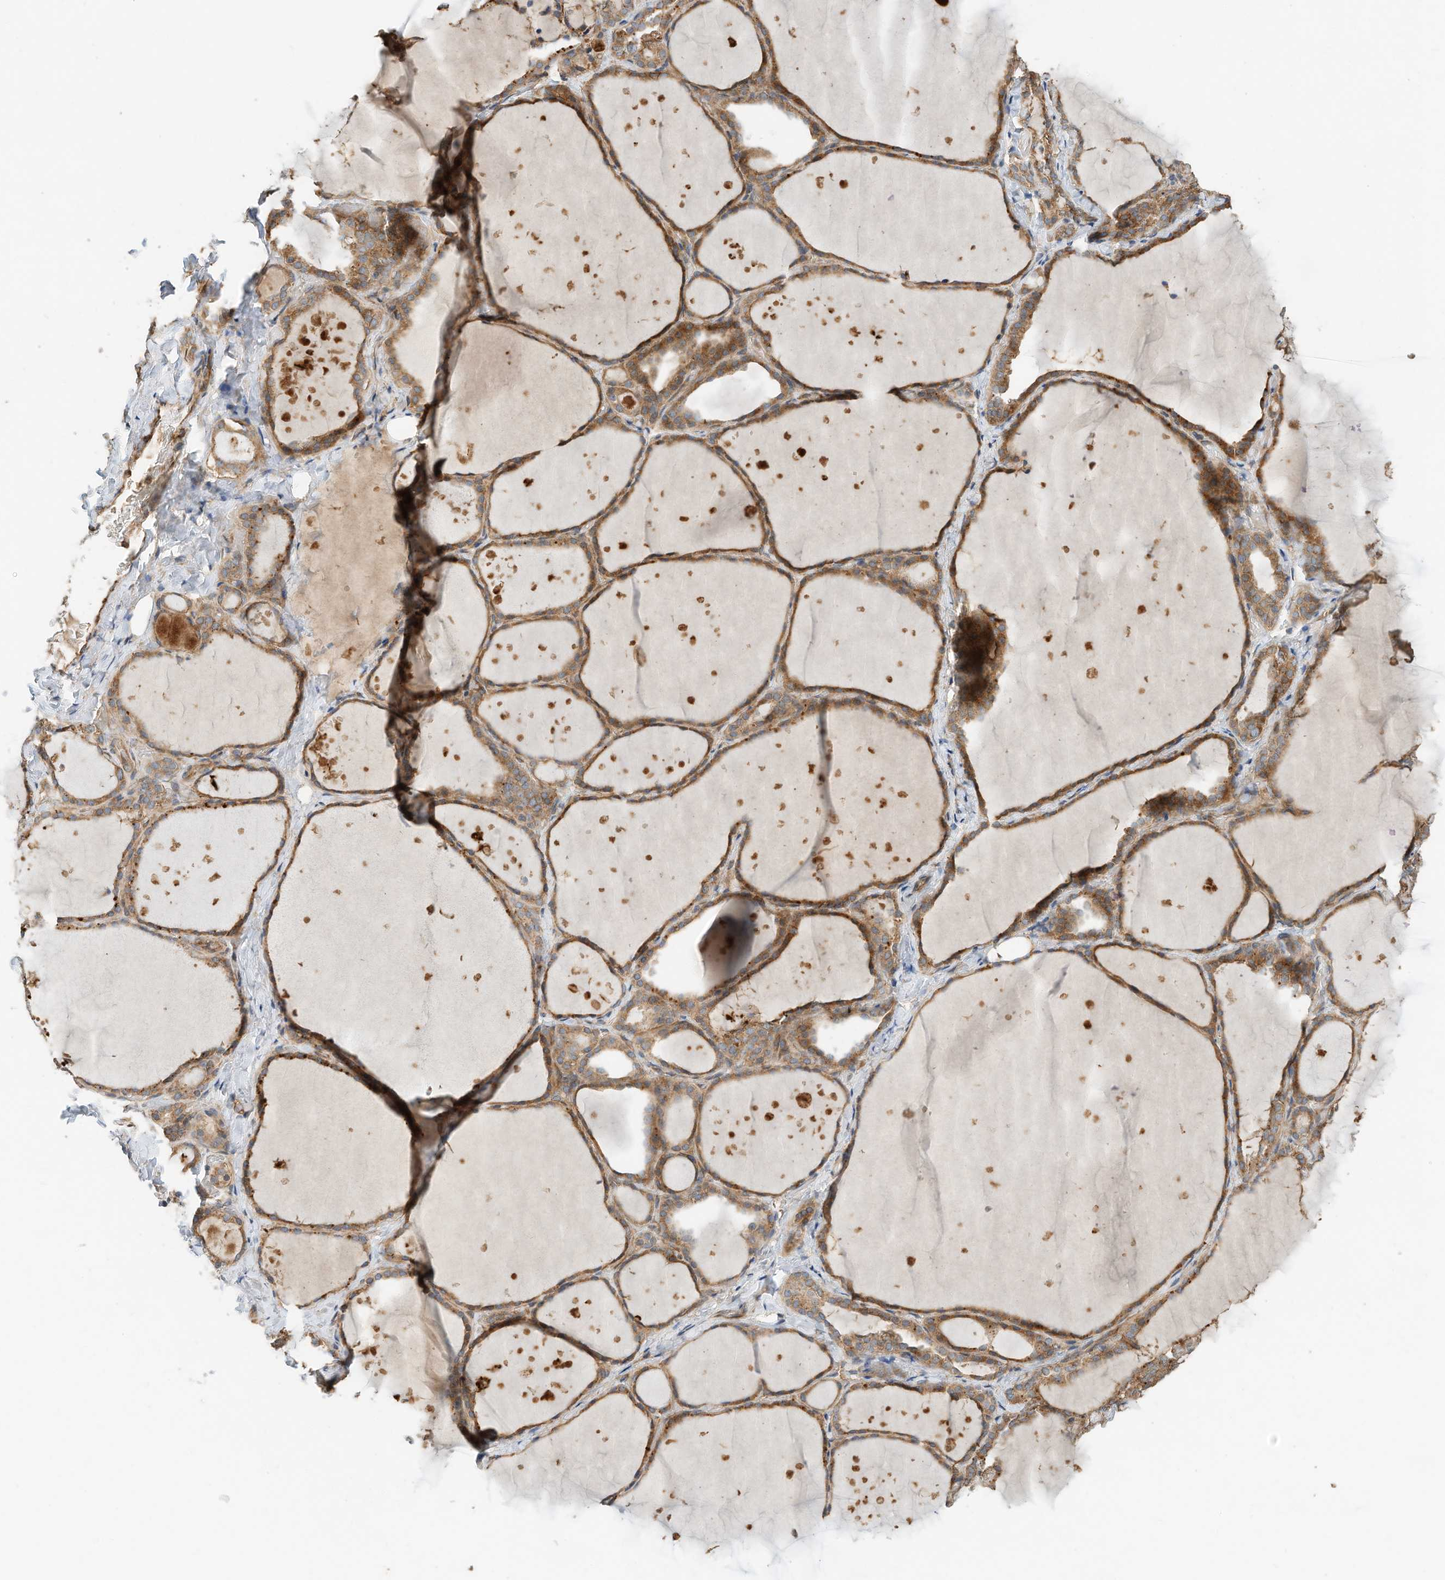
{"staining": {"intensity": "moderate", "quantity": ">75%", "location": "cytoplasmic/membranous"}, "tissue": "thyroid gland", "cell_type": "Glandular cells", "image_type": "normal", "snomed": [{"axis": "morphology", "description": "Normal tissue, NOS"}, {"axis": "topography", "description": "Thyroid gland"}], "caption": "A micrograph showing moderate cytoplasmic/membranous staining in approximately >75% of glandular cells in benign thyroid gland, as visualized by brown immunohistochemical staining.", "gene": "CPAMD8", "patient": {"sex": "female", "age": 44}}